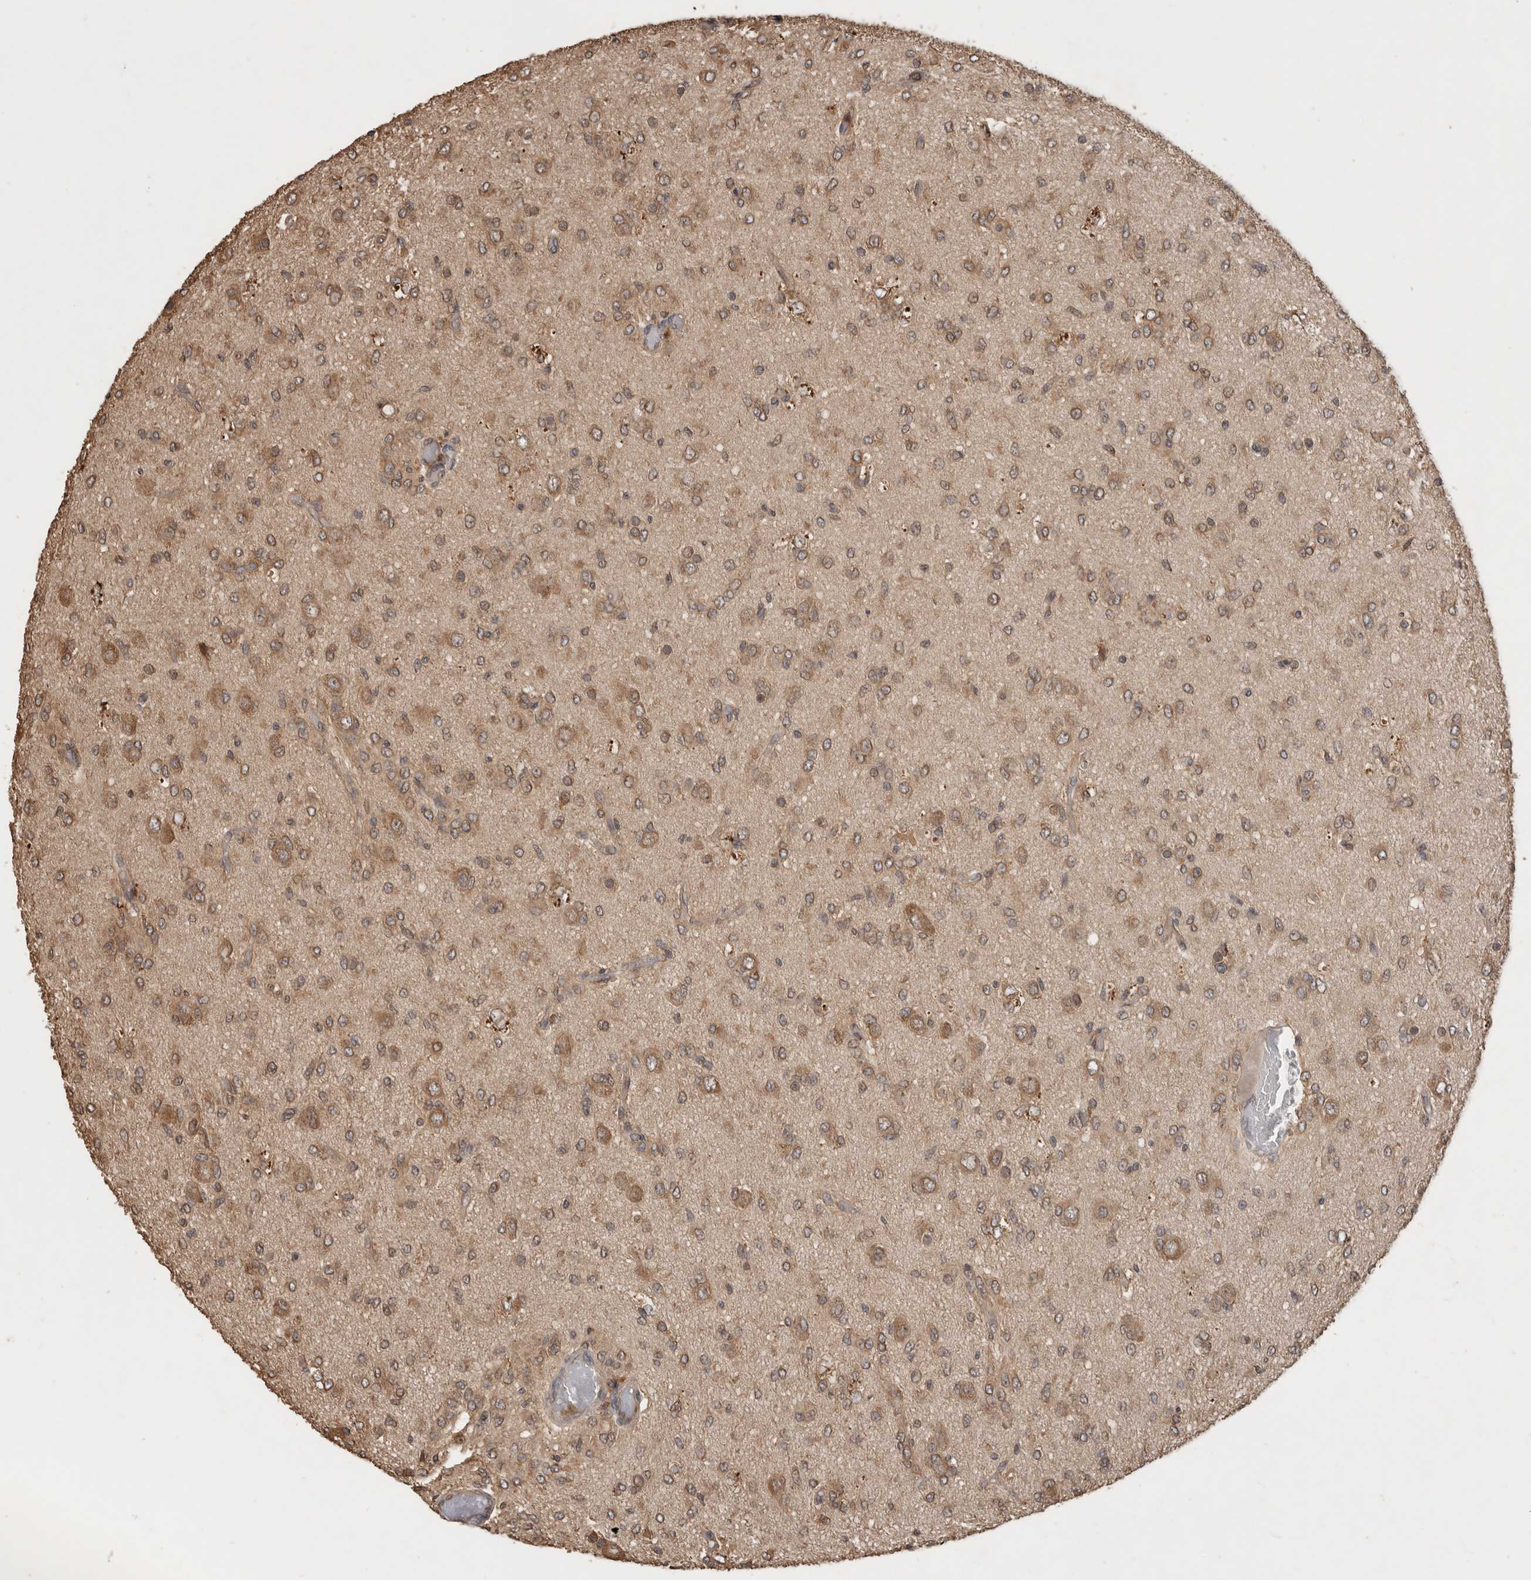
{"staining": {"intensity": "weak", "quantity": ">75%", "location": "cytoplasmic/membranous"}, "tissue": "glioma", "cell_type": "Tumor cells", "image_type": "cancer", "snomed": [{"axis": "morphology", "description": "Glioma, malignant, High grade"}, {"axis": "topography", "description": "Brain"}], "caption": "Human malignant glioma (high-grade) stained with a protein marker reveals weak staining in tumor cells.", "gene": "OTUD7B", "patient": {"sex": "female", "age": 59}}